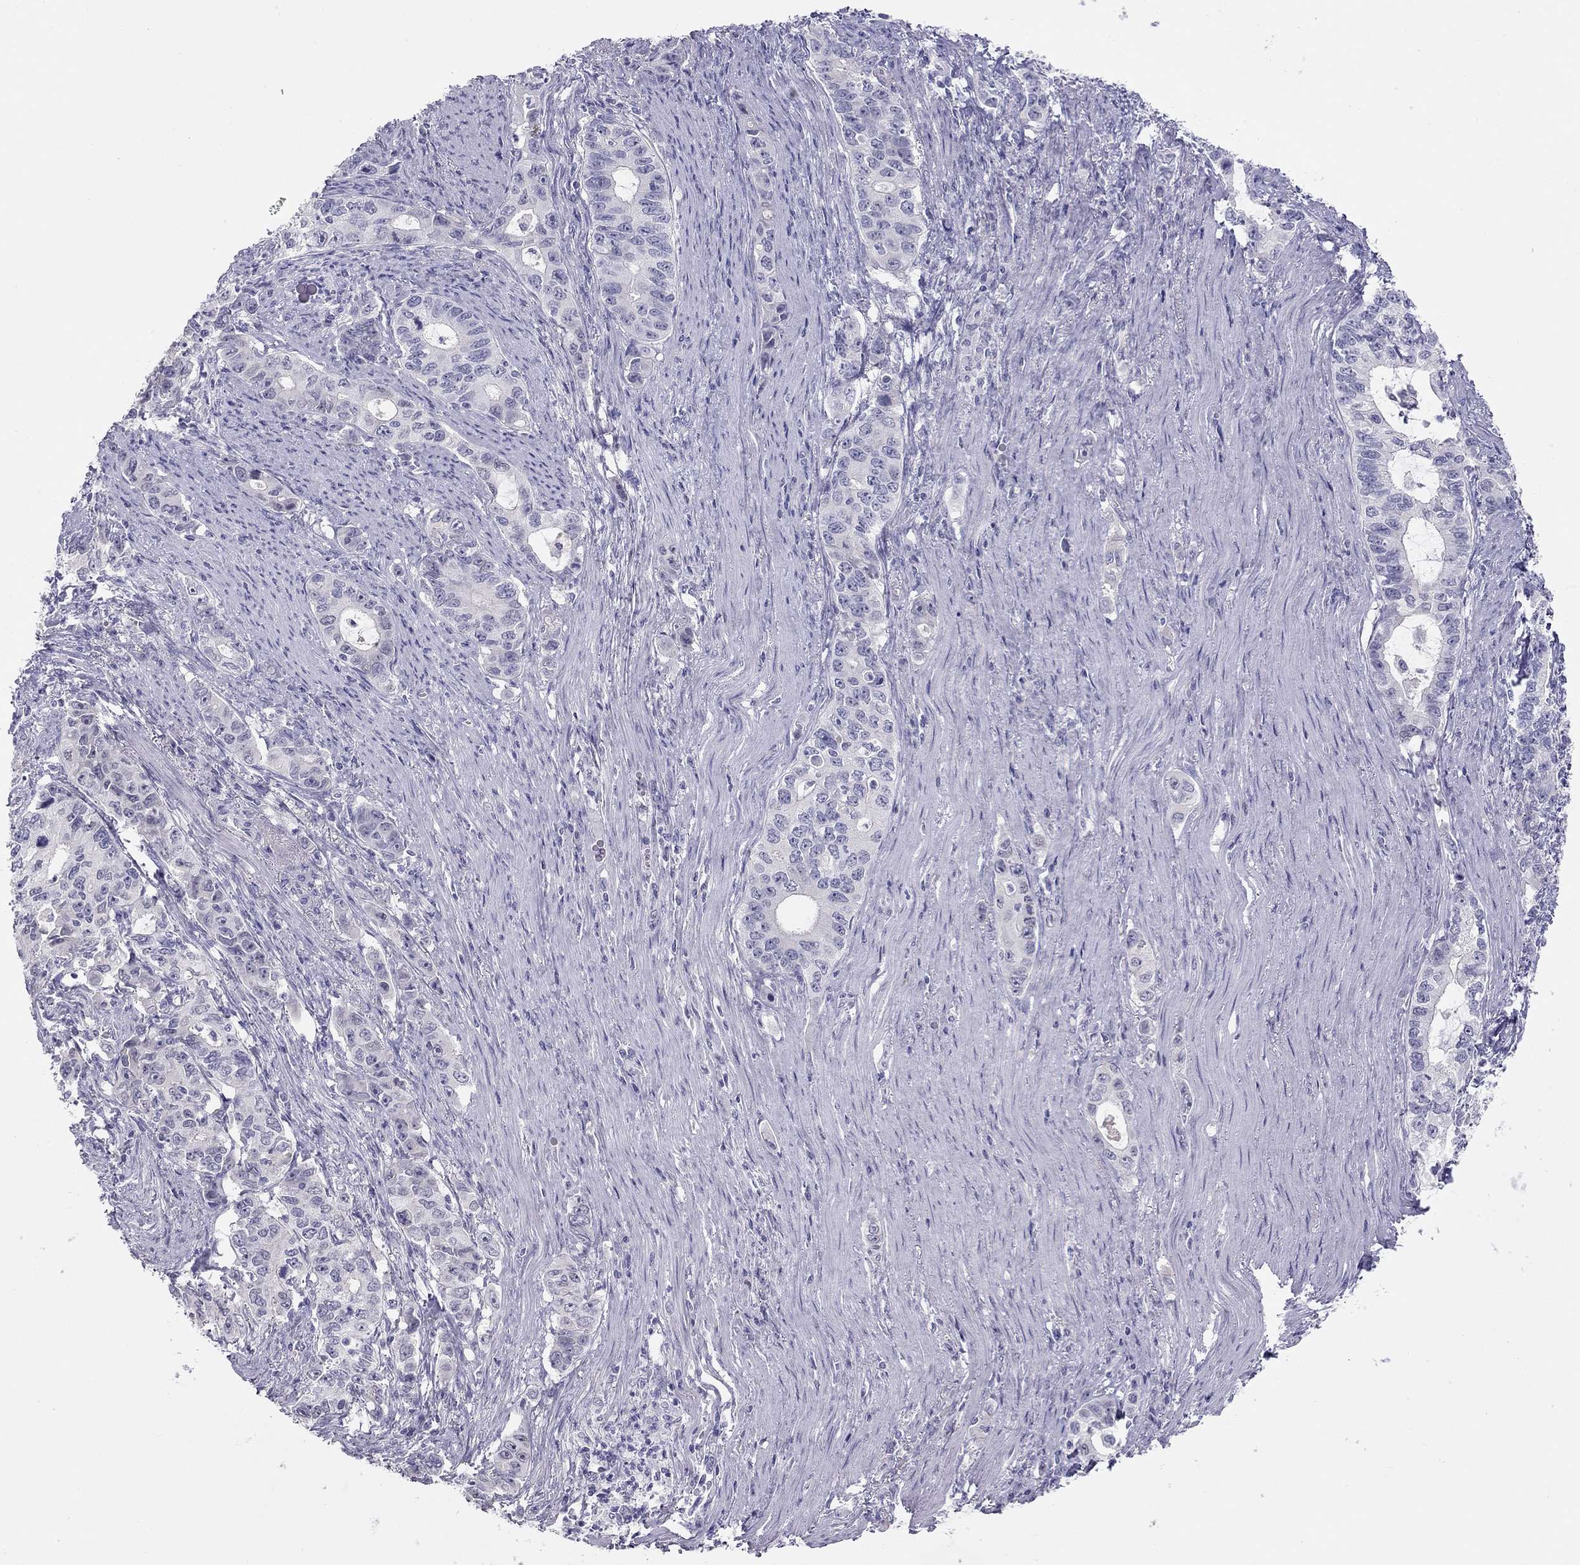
{"staining": {"intensity": "negative", "quantity": "none", "location": "none"}, "tissue": "stomach cancer", "cell_type": "Tumor cells", "image_type": "cancer", "snomed": [{"axis": "morphology", "description": "Adenocarcinoma, NOS"}, {"axis": "topography", "description": "Stomach, lower"}], "caption": "There is no significant expression in tumor cells of stomach adenocarcinoma.", "gene": "KCNV2", "patient": {"sex": "female", "age": 72}}